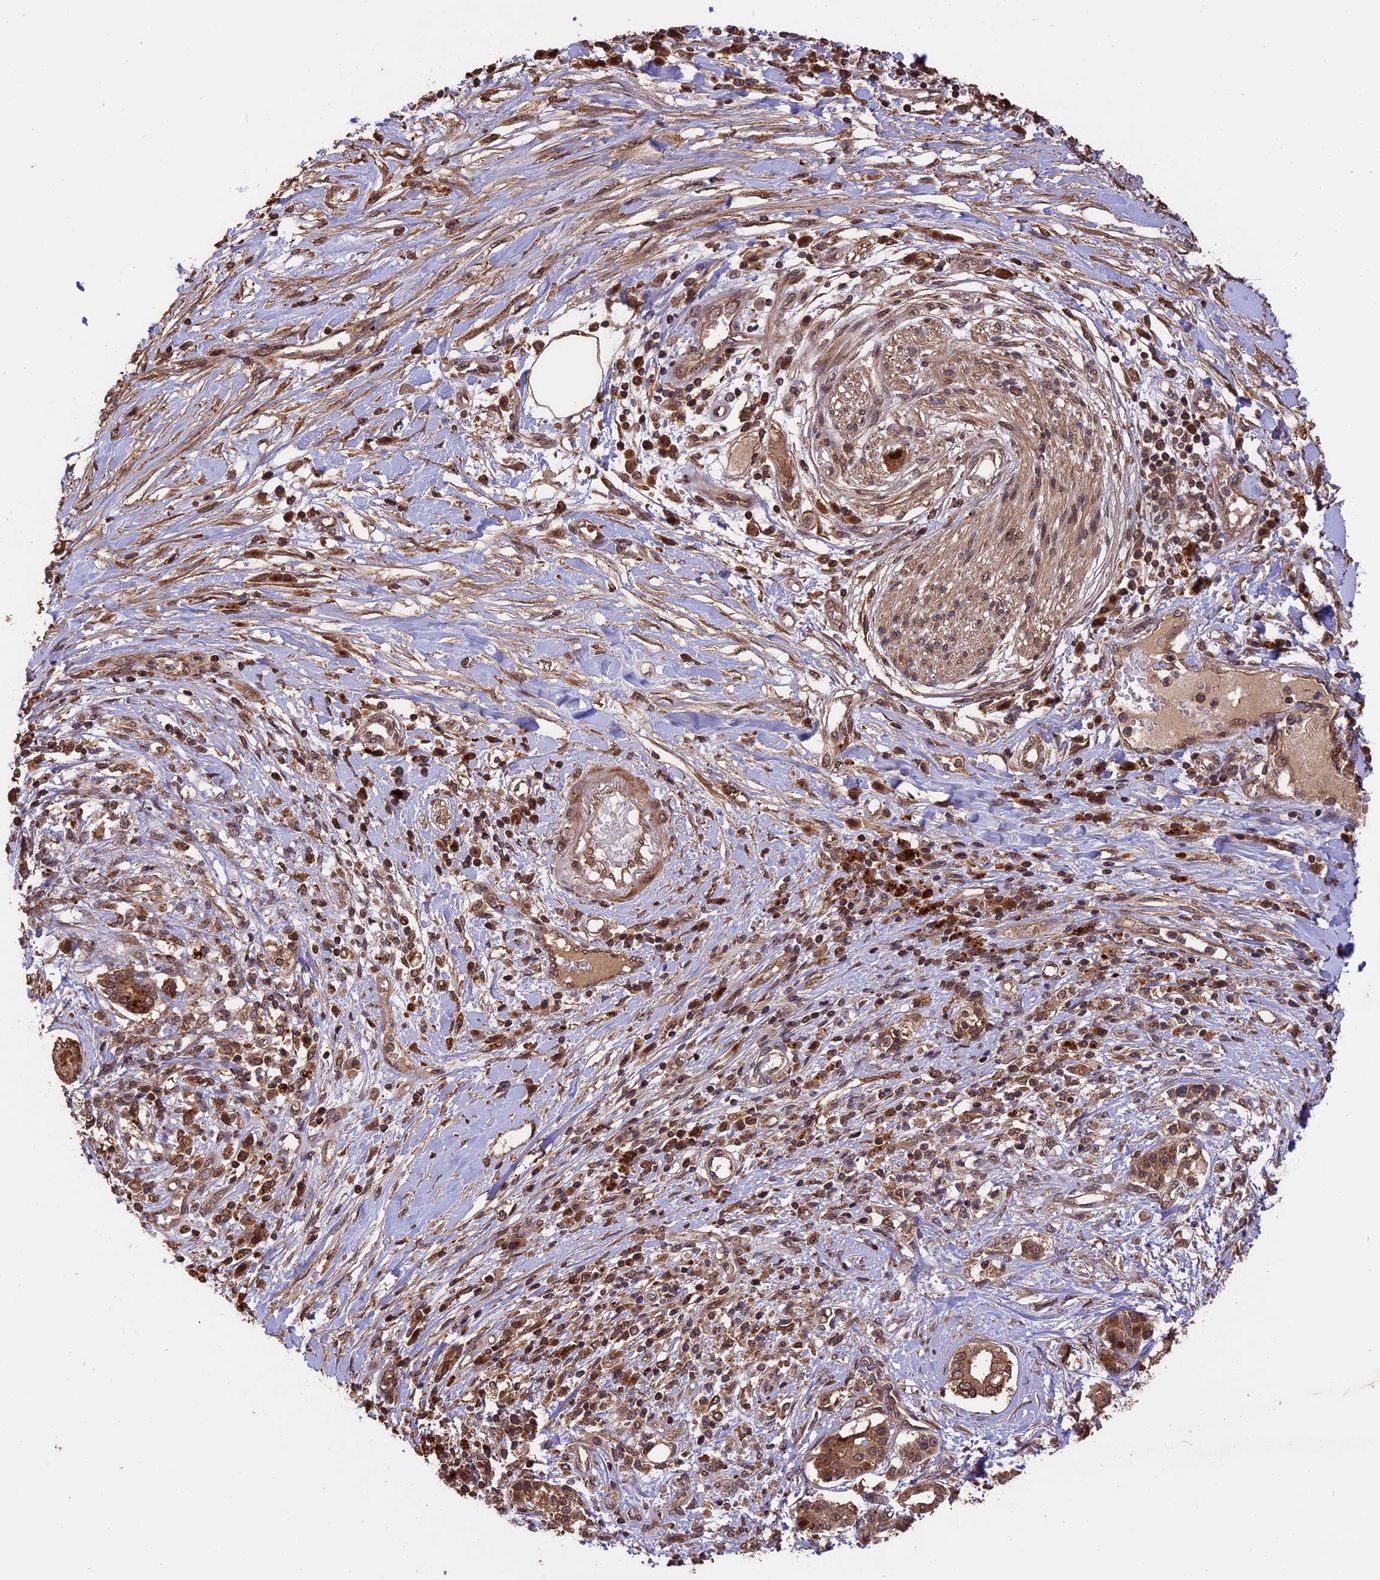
{"staining": {"intensity": "moderate", "quantity": ">75%", "location": "cytoplasmic/membranous,nuclear"}, "tissue": "pancreatic cancer", "cell_type": "Tumor cells", "image_type": "cancer", "snomed": [{"axis": "morphology", "description": "Adenocarcinoma, NOS"}, {"axis": "topography", "description": "Pancreas"}], "caption": "Immunohistochemical staining of human pancreatic cancer exhibits medium levels of moderate cytoplasmic/membranous and nuclear protein staining in about >75% of tumor cells.", "gene": "ESCO1", "patient": {"sex": "female", "age": 56}}